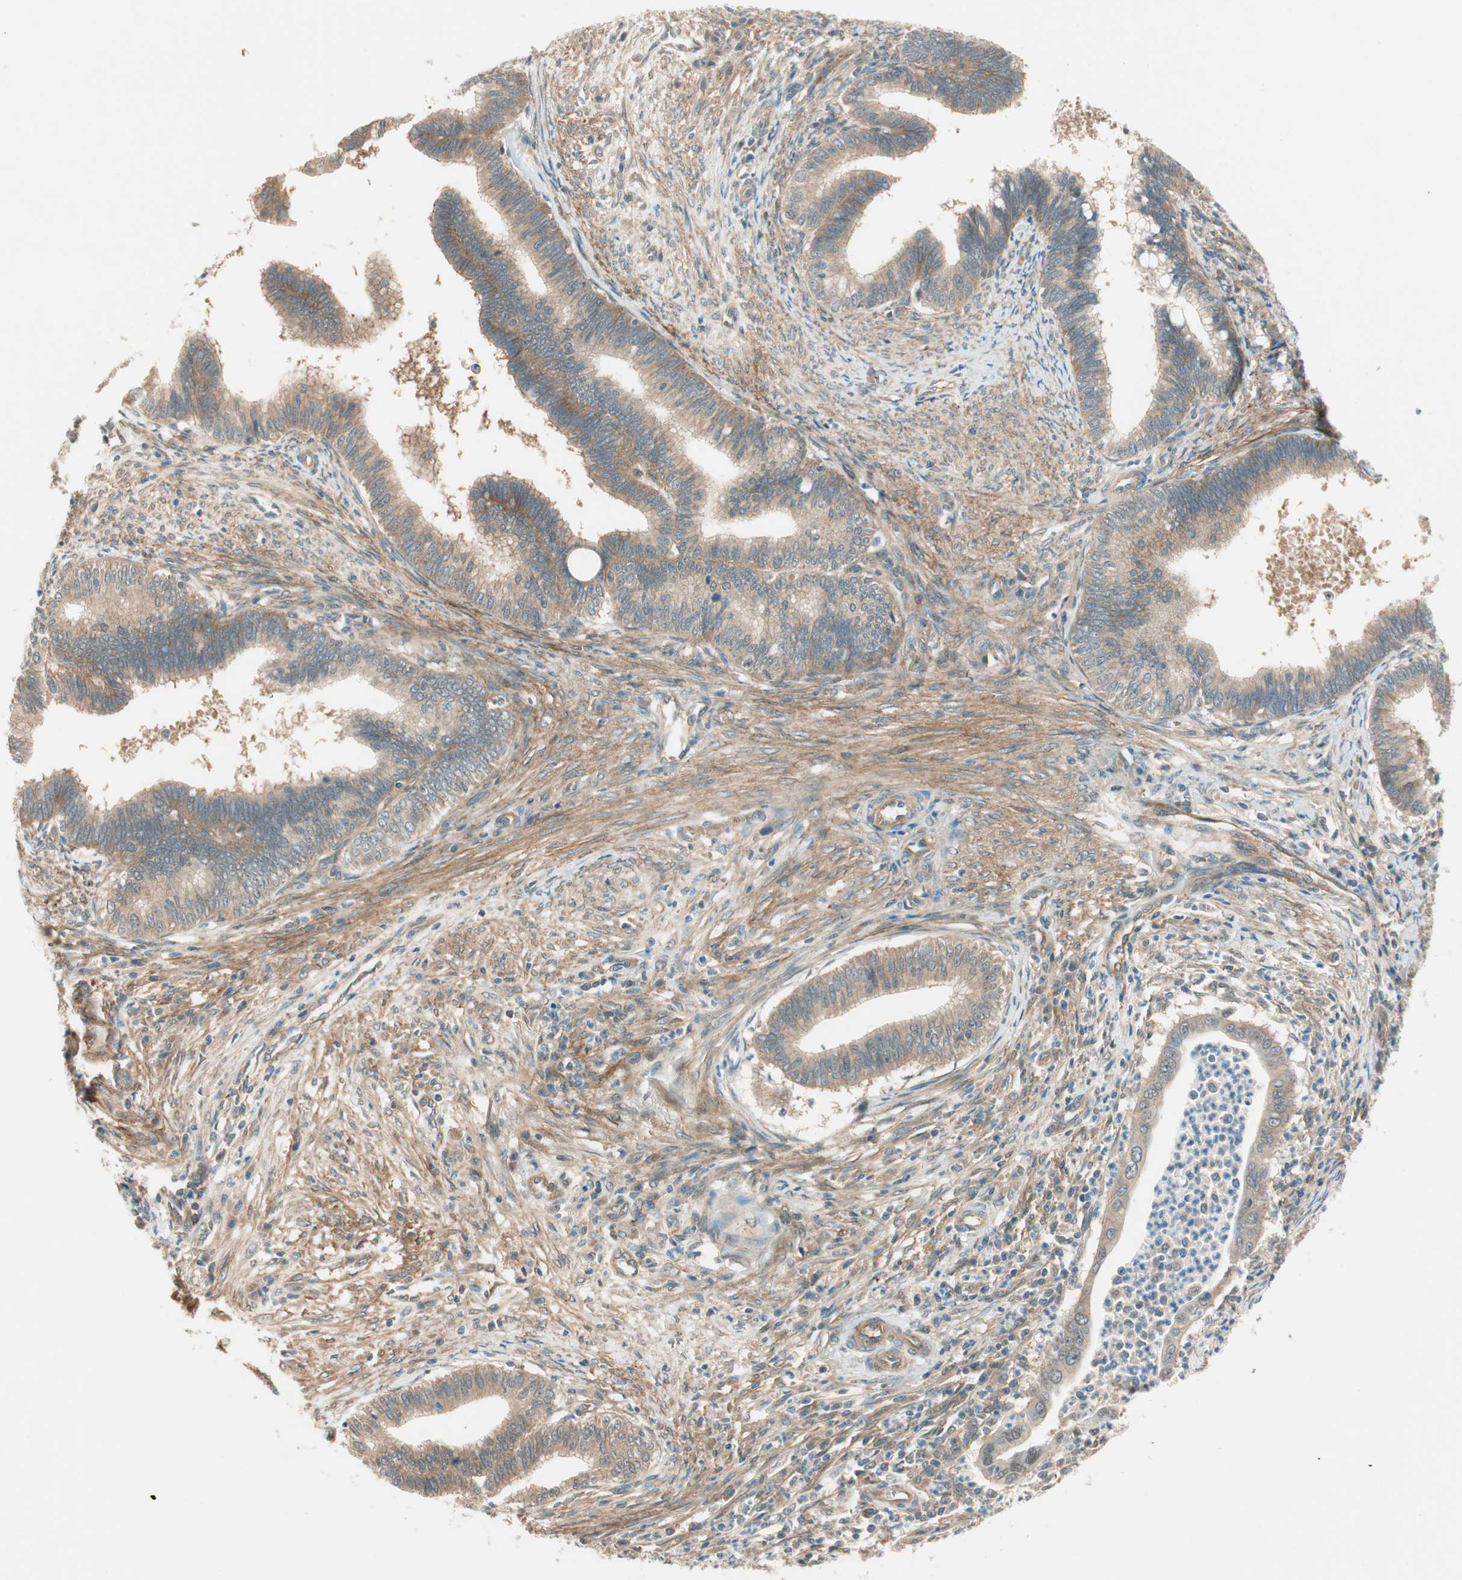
{"staining": {"intensity": "moderate", "quantity": ">75%", "location": "cytoplasmic/membranous"}, "tissue": "cervical cancer", "cell_type": "Tumor cells", "image_type": "cancer", "snomed": [{"axis": "morphology", "description": "Adenocarcinoma, NOS"}, {"axis": "topography", "description": "Cervix"}], "caption": "A high-resolution photomicrograph shows immunohistochemistry staining of cervical cancer (adenocarcinoma), which reveals moderate cytoplasmic/membranous expression in about >75% of tumor cells.", "gene": "PSMD8", "patient": {"sex": "female", "age": 36}}